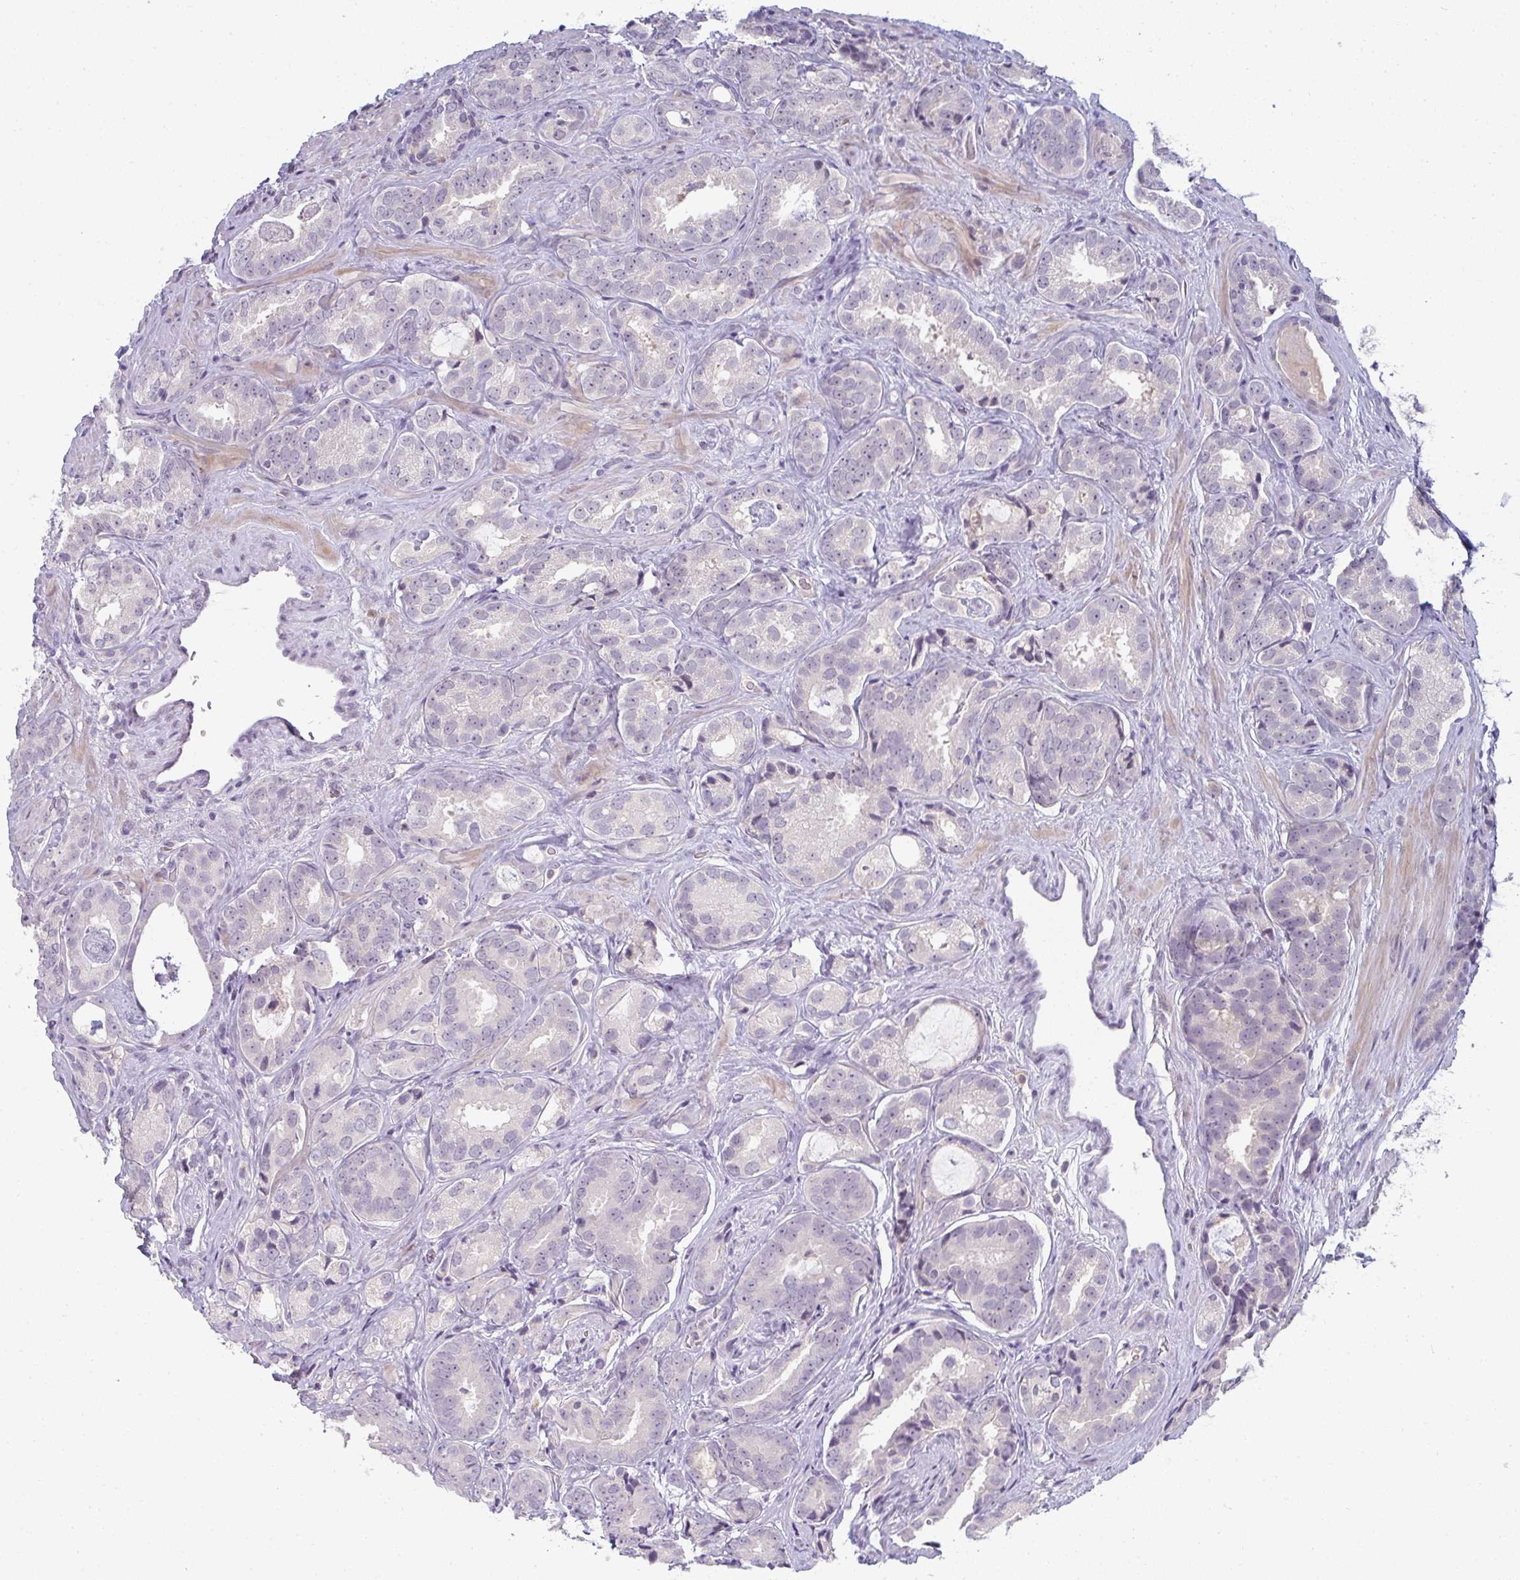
{"staining": {"intensity": "negative", "quantity": "none", "location": "none"}, "tissue": "prostate cancer", "cell_type": "Tumor cells", "image_type": "cancer", "snomed": [{"axis": "morphology", "description": "Adenocarcinoma, High grade"}, {"axis": "topography", "description": "Prostate"}], "caption": "Tumor cells are negative for protein expression in human prostate high-grade adenocarcinoma.", "gene": "PPFIA4", "patient": {"sex": "male", "age": 71}}